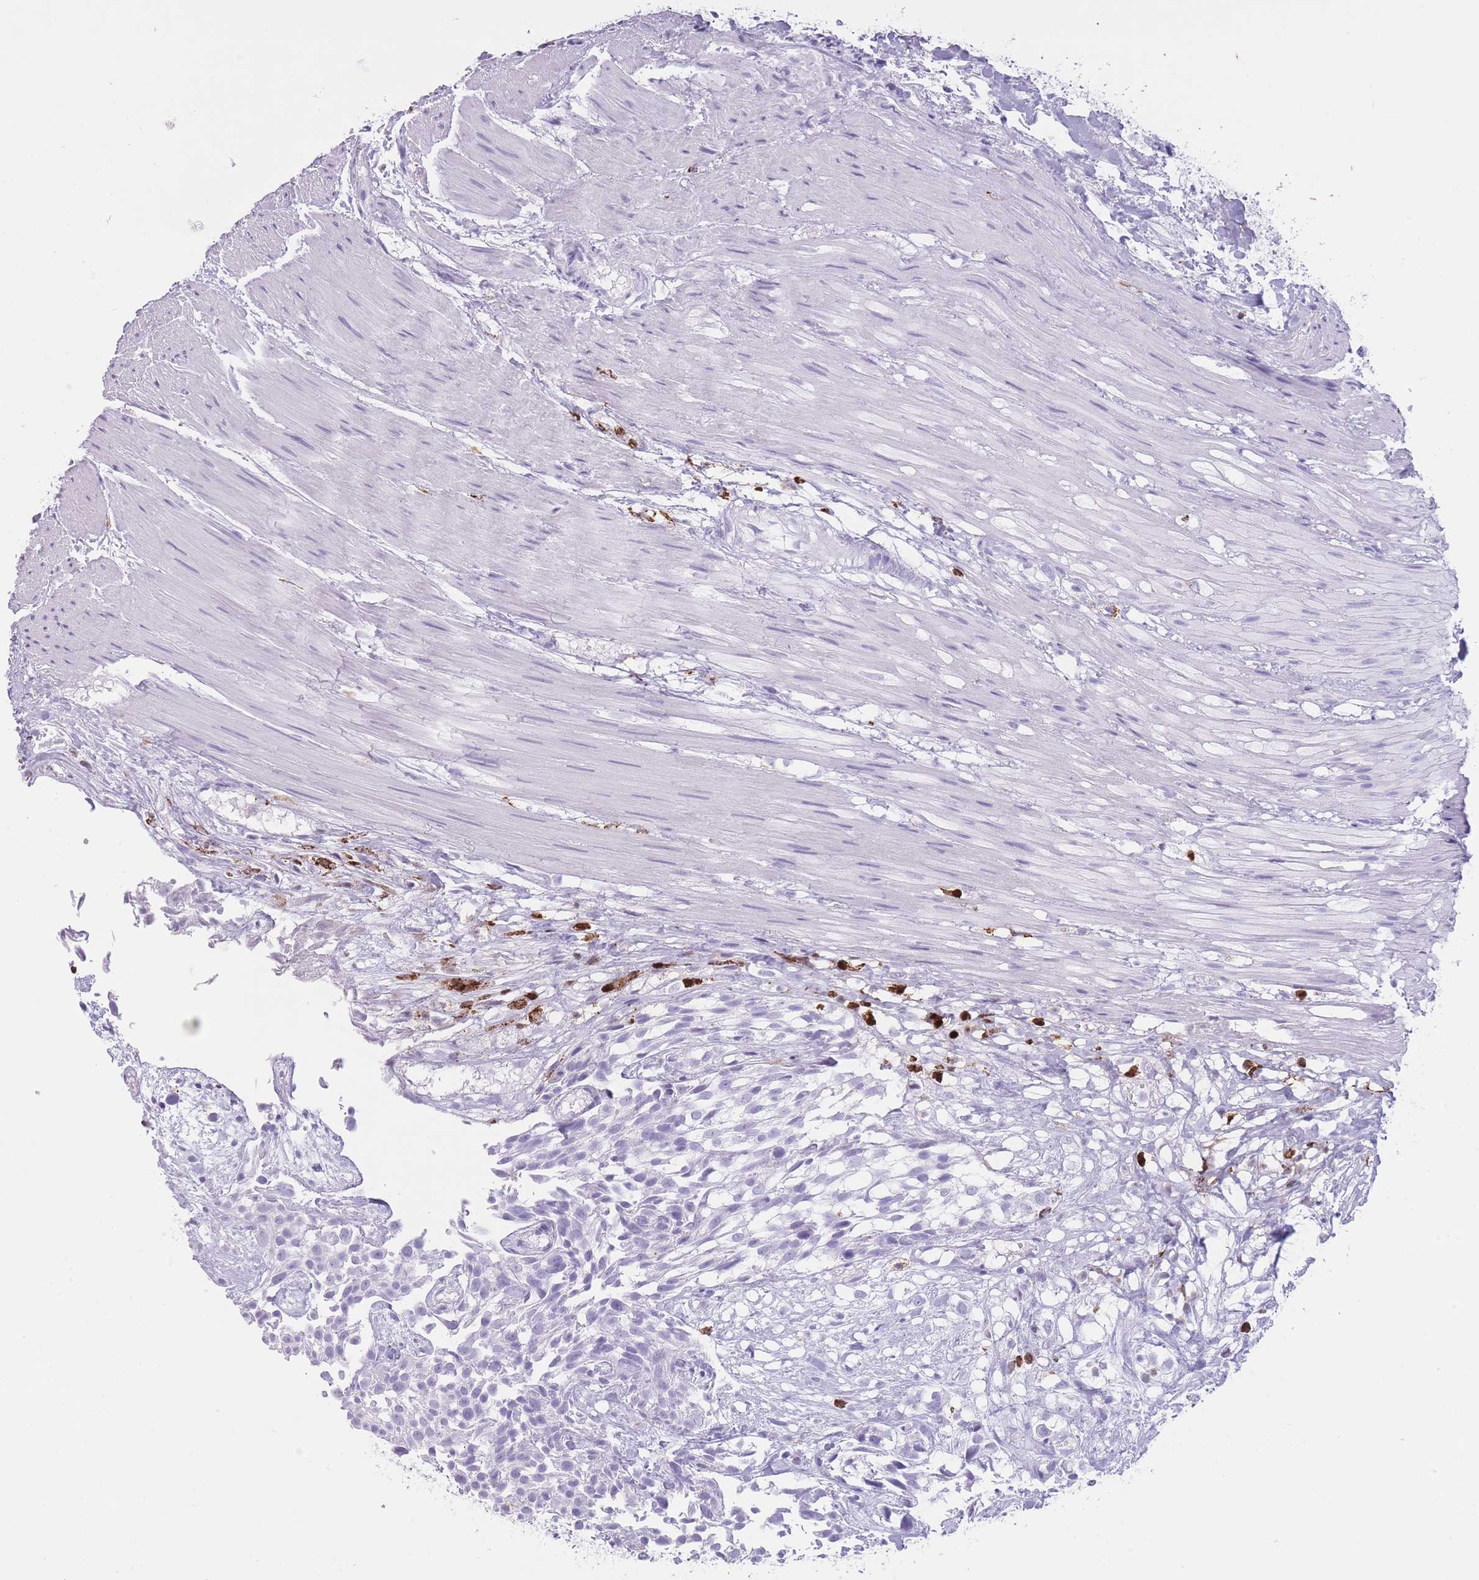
{"staining": {"intensity": "negative", "quantity": "none", "location": "none"}, "tissue": "urothelial cancer", "cell_type": "Tumor cells", "image_type": "cancer", "snomed": [{"axis": "morphology", "description": "Urothelial carcinoma, High grade"}, {"axis": "topography", "description": "Urinary bladder"}], "caption": "IHC photomicrograph of human urothelial cancer stained for a protein (brown), which reveals no staining in tumor cells.", "gene": "OR4F21", "patient": {"sex": "male", "age": 56}}